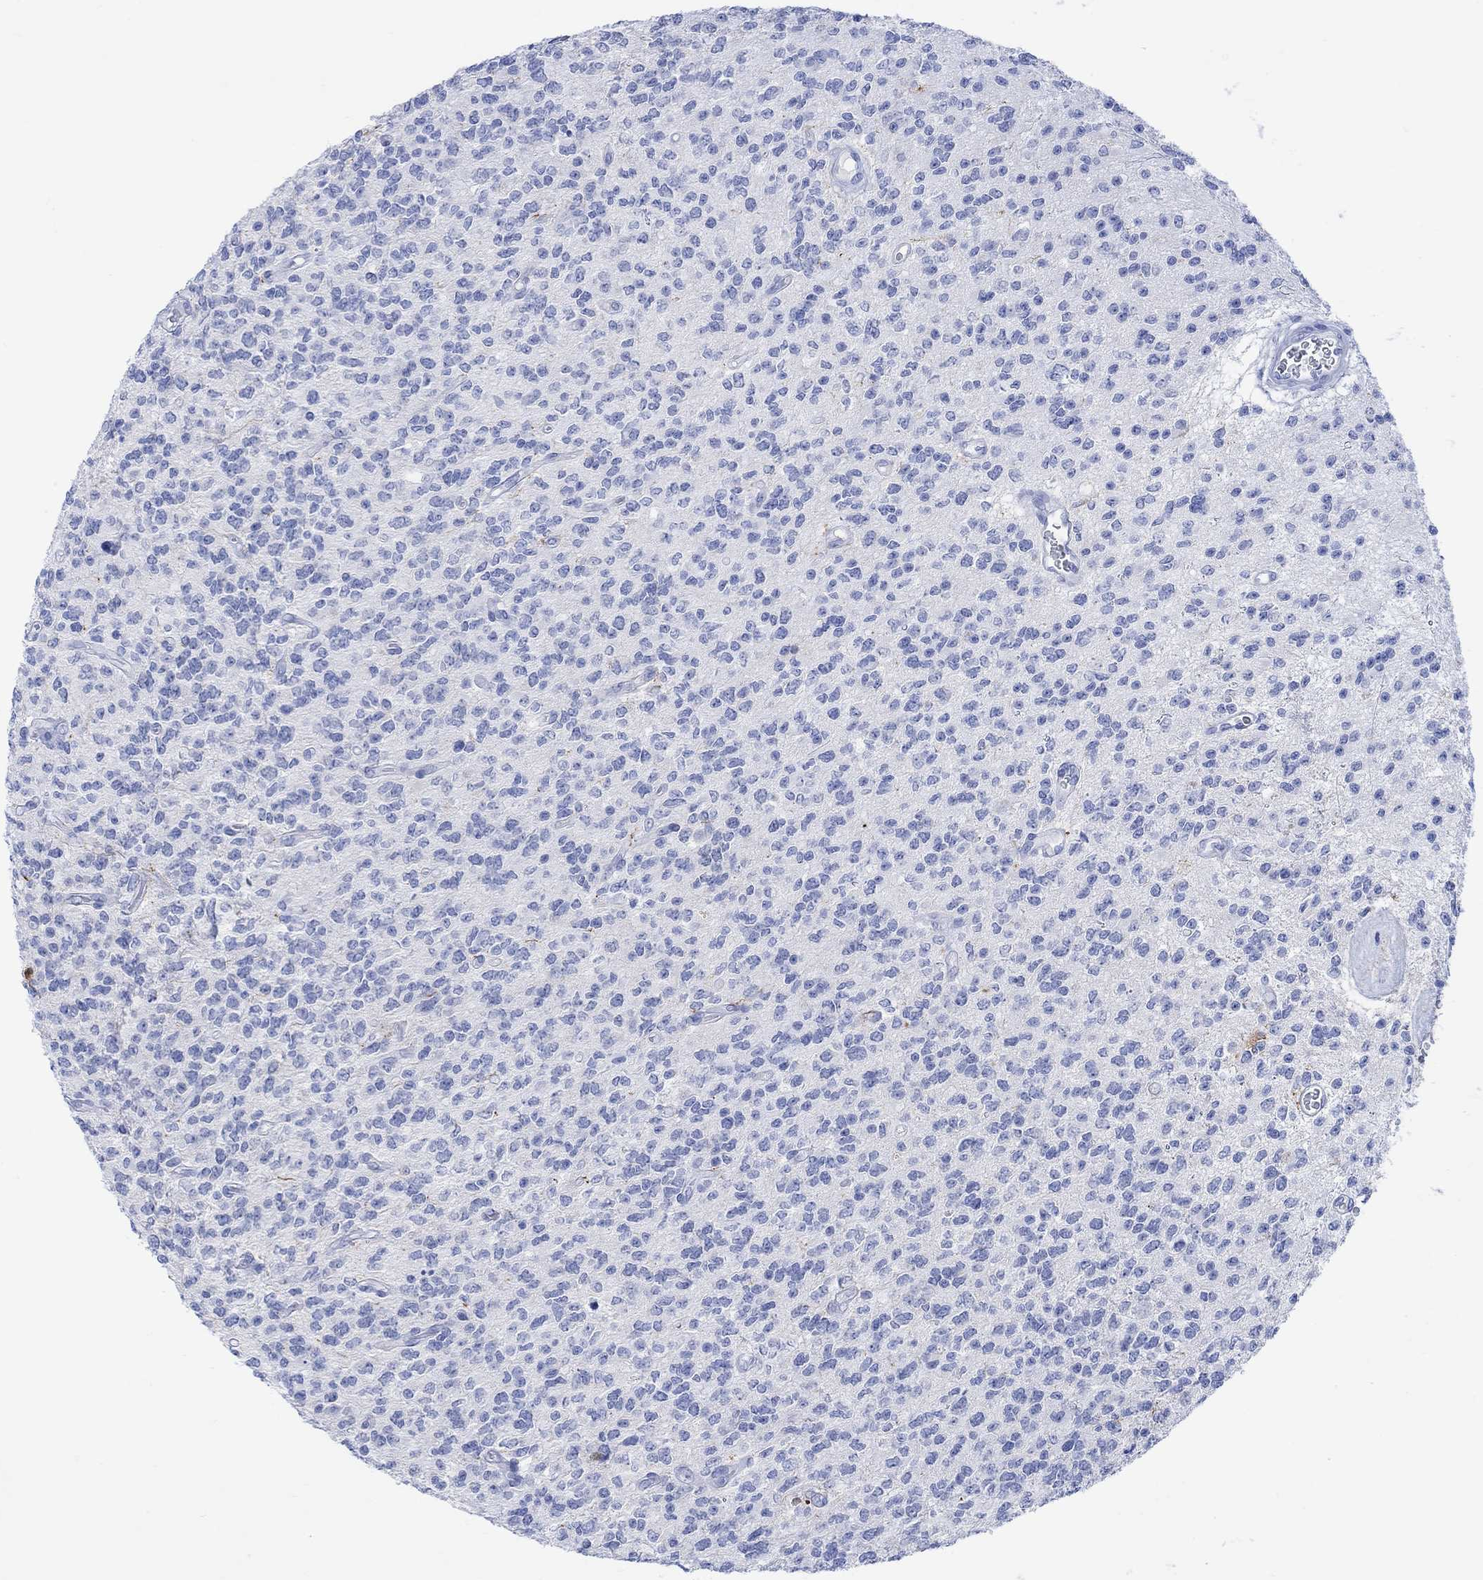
{"staining": {"intensity": "negative", "quantity": "none", "location": "none"}, "tissue": "glioma", "cell_type": "Tumor cells", "image_type": "cancer", "snomed": [{"axis": "morphology", "description": "Glioma, malignant, Low grade"}, {"axis": "topography", "description": "Brain"}], "caption": "The photomicrograph demonstrates no staining of tumor cells in malignant glioma (low-grade). The staining was performed using DAB to visualize the protein expression in brown, while the nuclei were stained in blue with hematoxylin (Magnification: 20x).", "gene": "CALCA", "patient": {"sex": "female", "age": 45}}